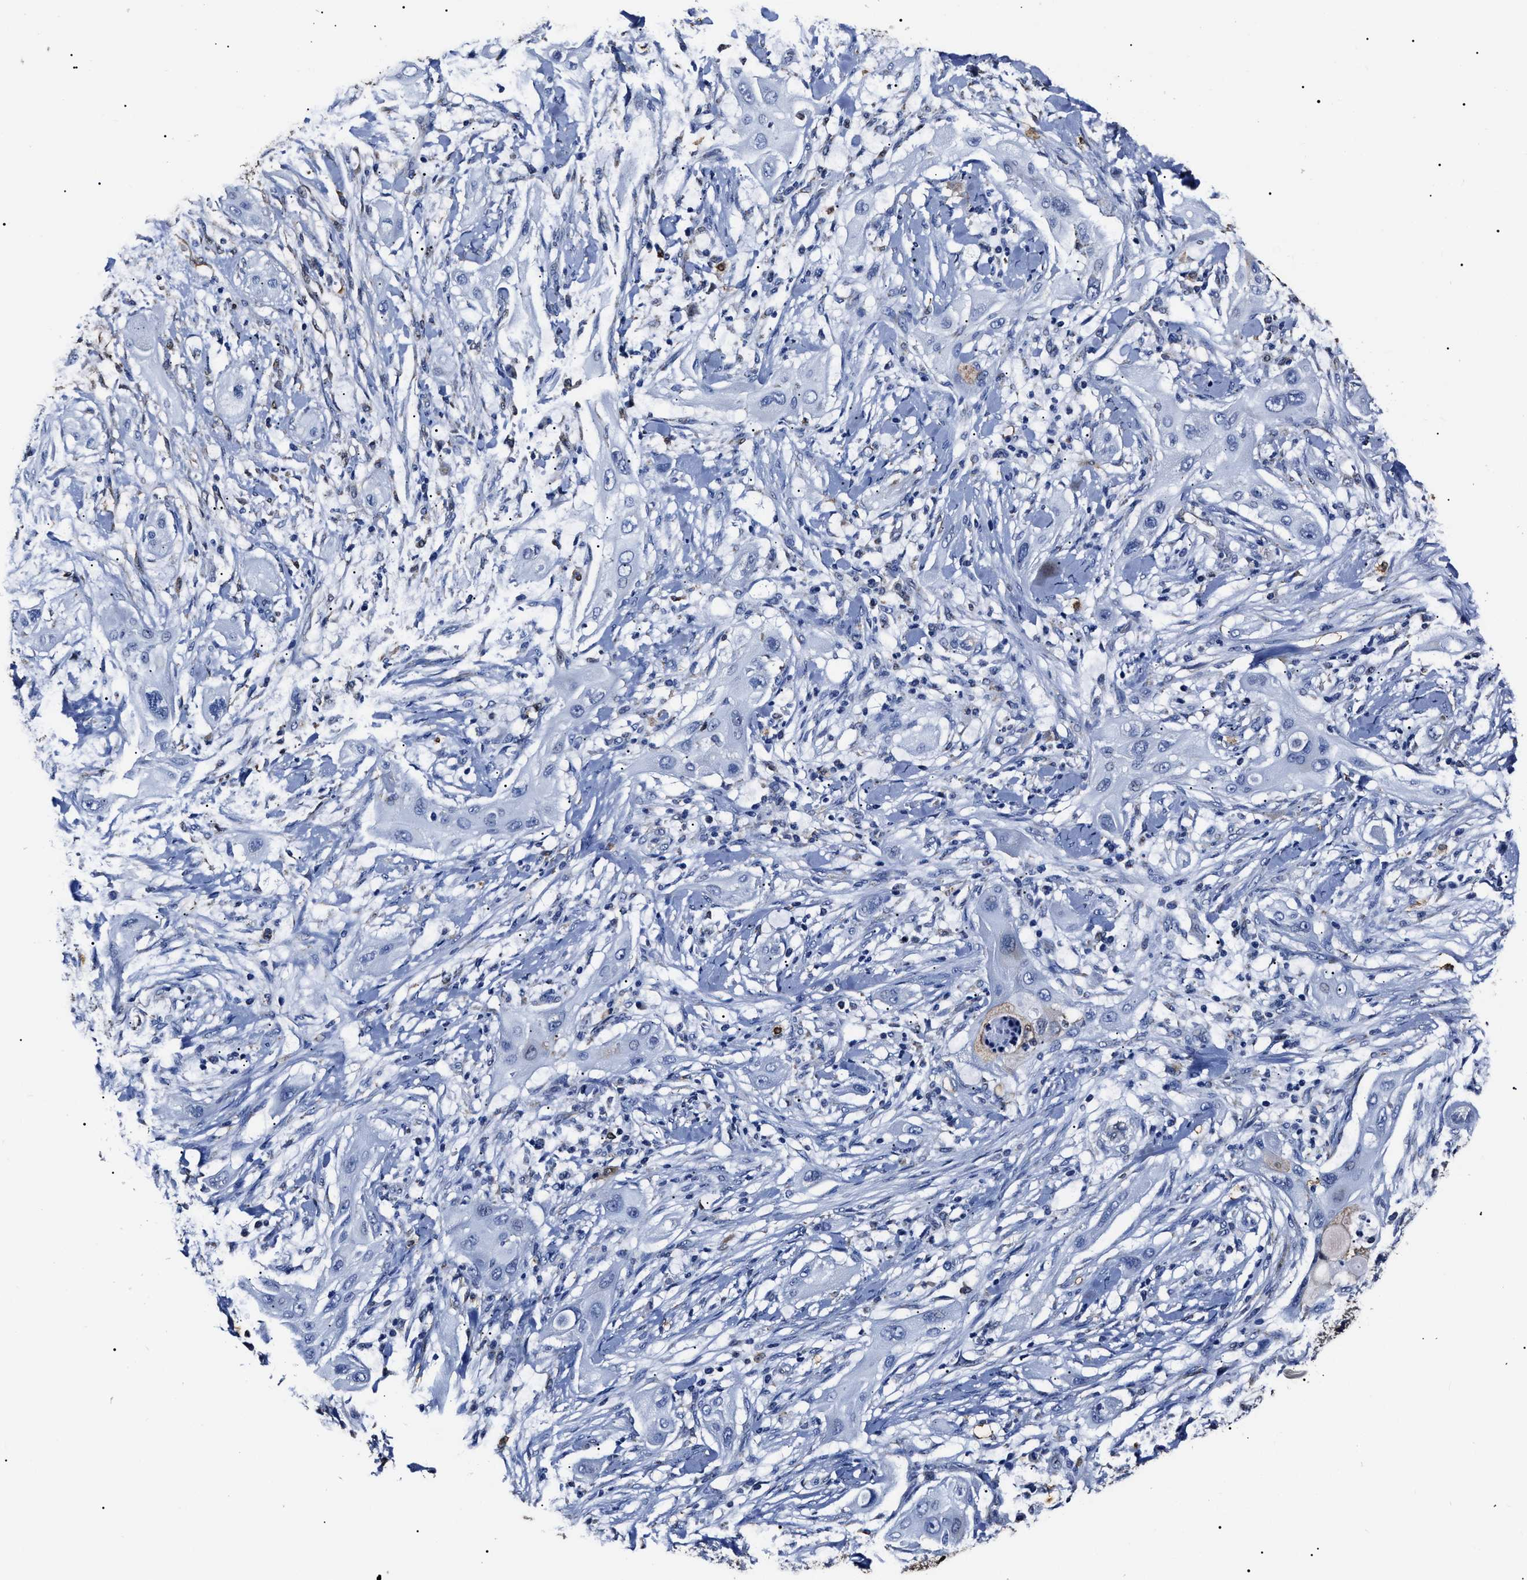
{"staining": {"intensity": "negative", "quantity": "none", "location": "none"}, "tissue": "lung cancer", "cell_type": "Tumor cells", "image_type": "cancer", "snomed": [{"axis": "morphology", "description": "Squamous cell carcinoma, NOS"}, {"axis": "topography", "description": "Lung"}], "caption": "Immunohistochemical staining of human lung squamous cell carcinoma exhibits no significant staining in tumor cells. (Brightfield microscopy of DAB immunohistochemistry (IHC) at high magnification).", "gene": "ALDH1A1", "patient": {"sex": "female", "age": 47}}